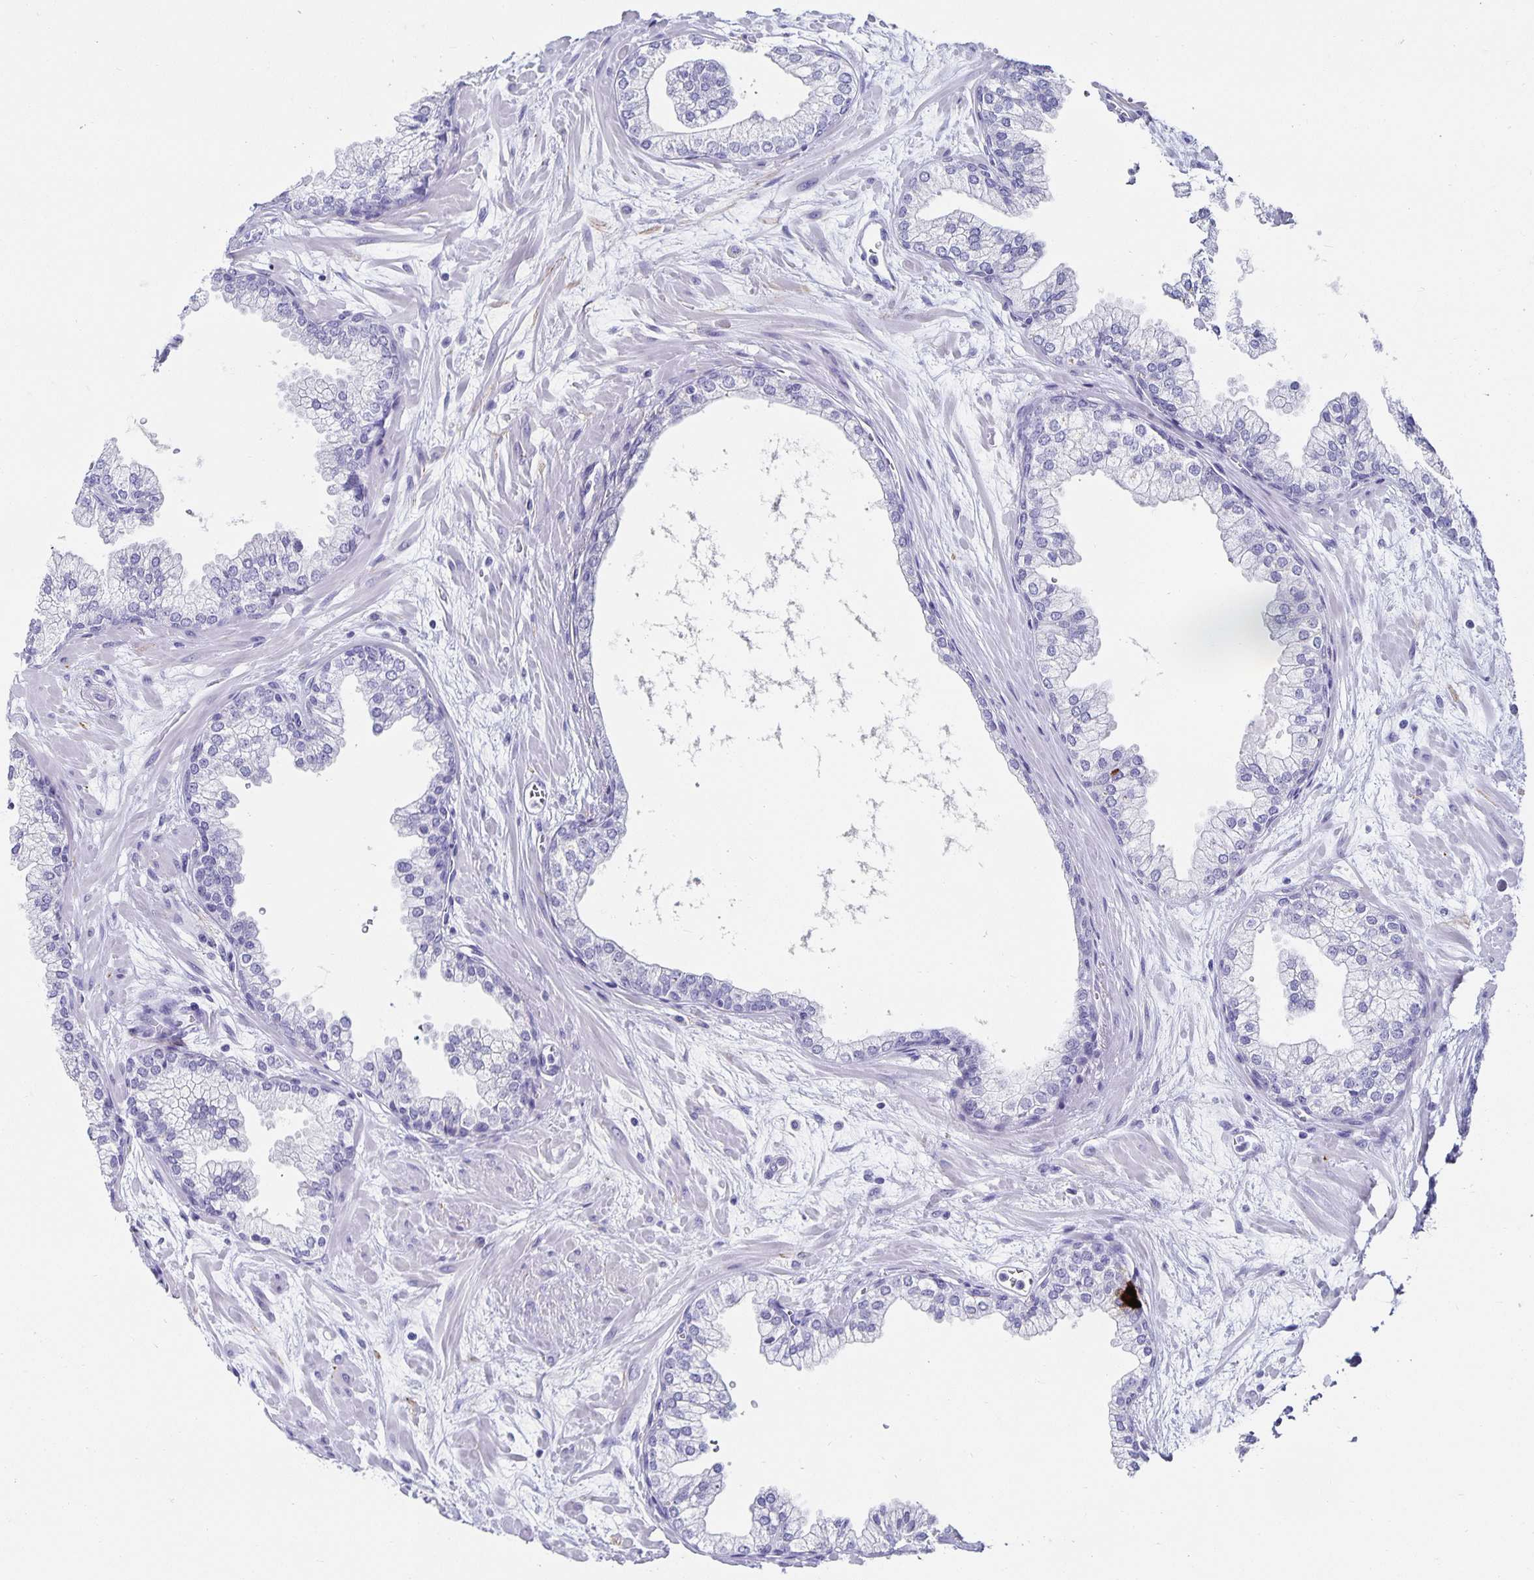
{"staining": {"intensity": "negative", "quantity": "none", "location": "none"}, "tissue": "prostate", "cell_type": "Glandular cells", "image_type": "normal", "snomed": [{"axis": "morphology", "description": "Normal tissue, NOS"}, {"axis": "topography", "description": "Prostate"}, {"axis": "topography", "description": "Peripheral nerve tissue"}], "caption": "An immunohistochemistry micrograph of benign prostate is shown. There is no staining in glandular cells of prostate.", "gene": "CHGA", "patient": {"sex": "male", "age": 61}}